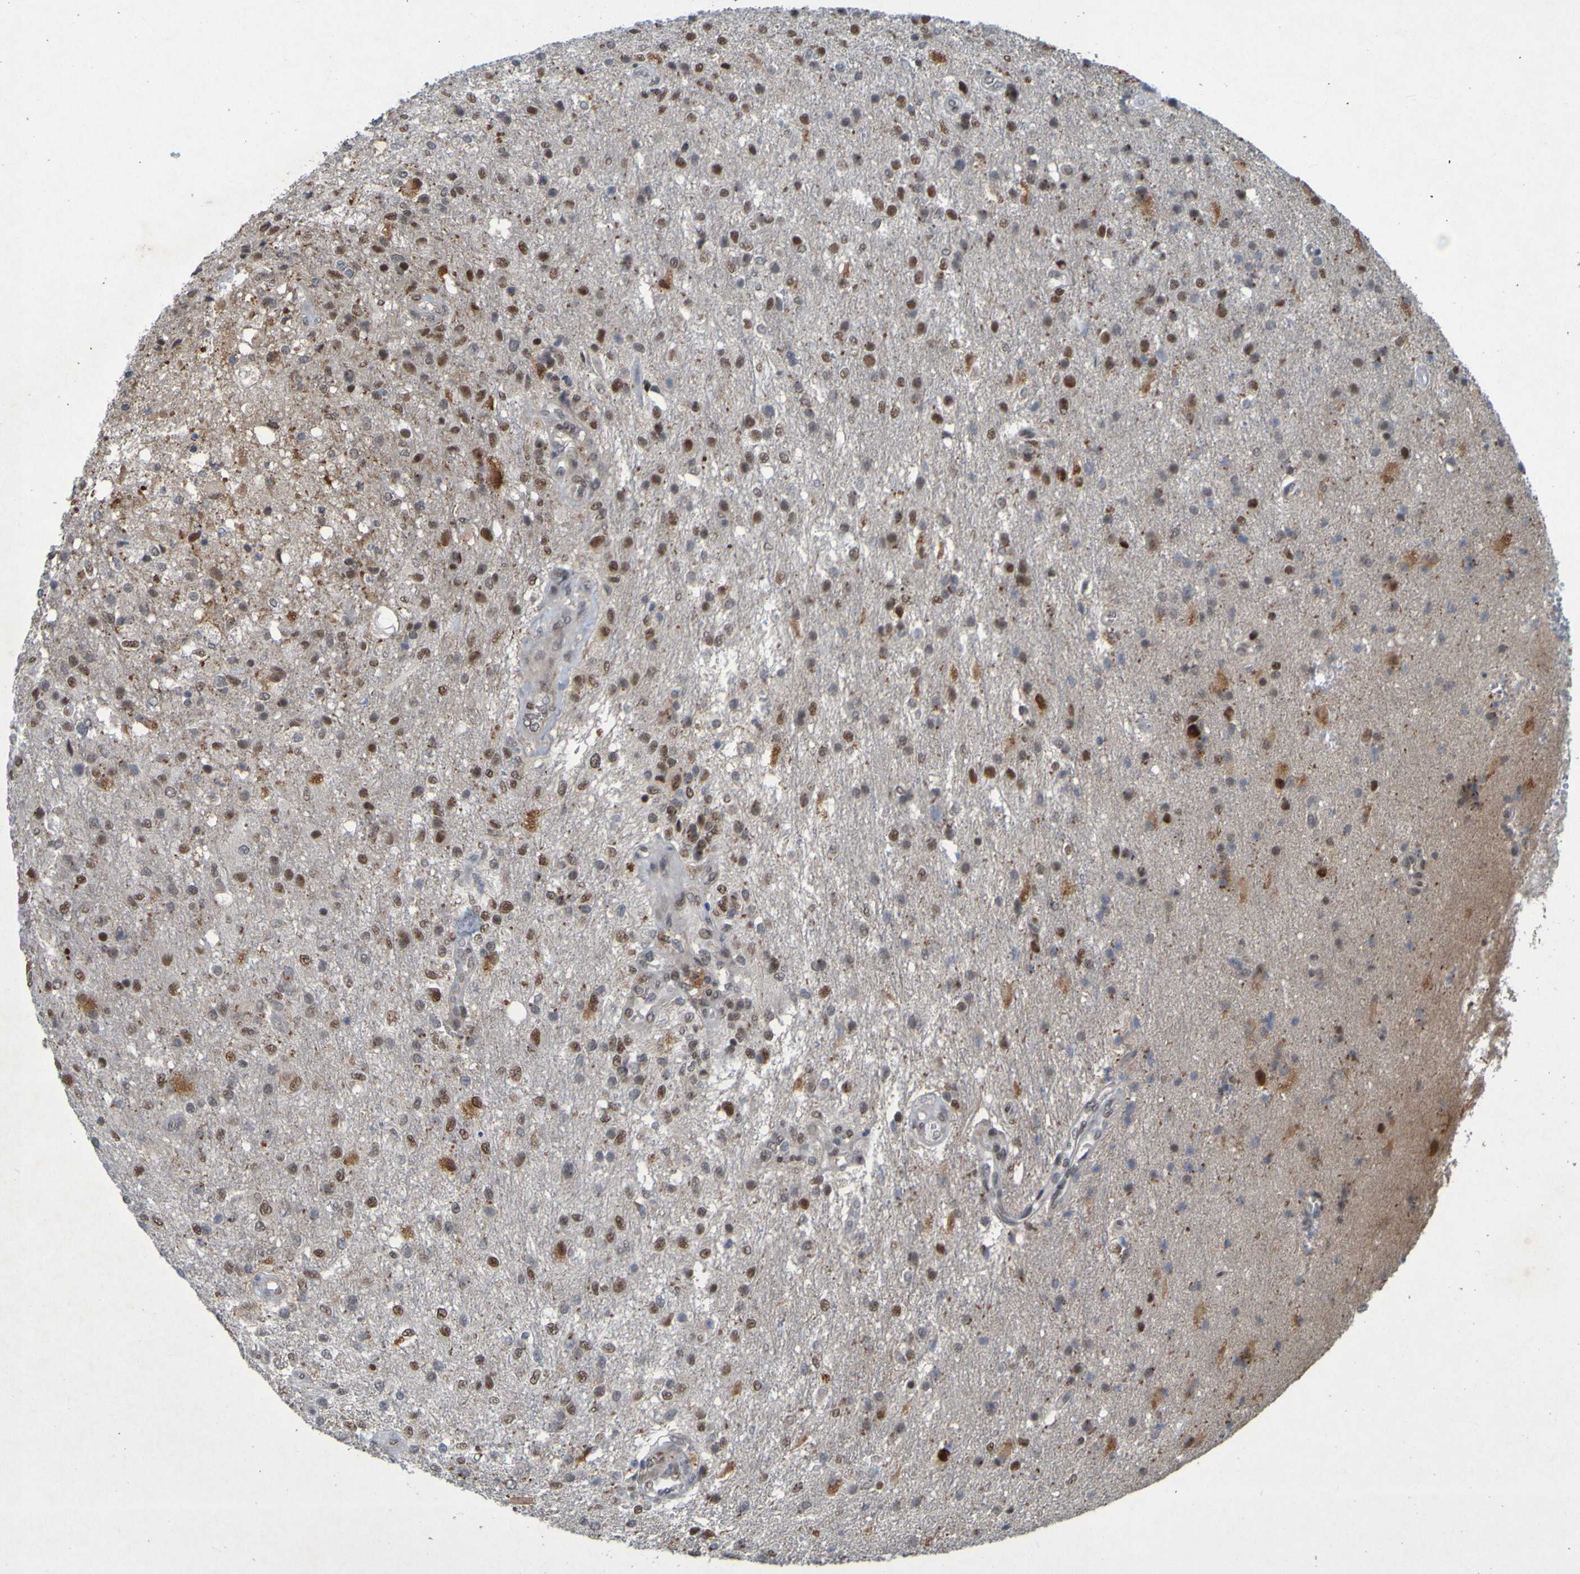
{"staining": {"intensity": "moderate", "quantity": "25%-75%", "location": "nuclear"}, "tissue": "glioma", "cell_type": "Tumor cells", "image_type": "cancer", "snomed": [{"axis": "morphology", "description": "Normal tissue, NOS"}, {"axis": "morphology", "description": "Glioma, malignant, High grade"}, {"axis": "topography", "description": "Cerebral cortex"}], "caption": "High-power microscopy captured an immunohistochemistry (IHC) micrograph of malignant glioma (high-grade), revealing moderate nuclear expression in approximately 25%-75% of tumor cells.", "gene": "MCPH1", "patient": {"sex": "male", "age": 77}}